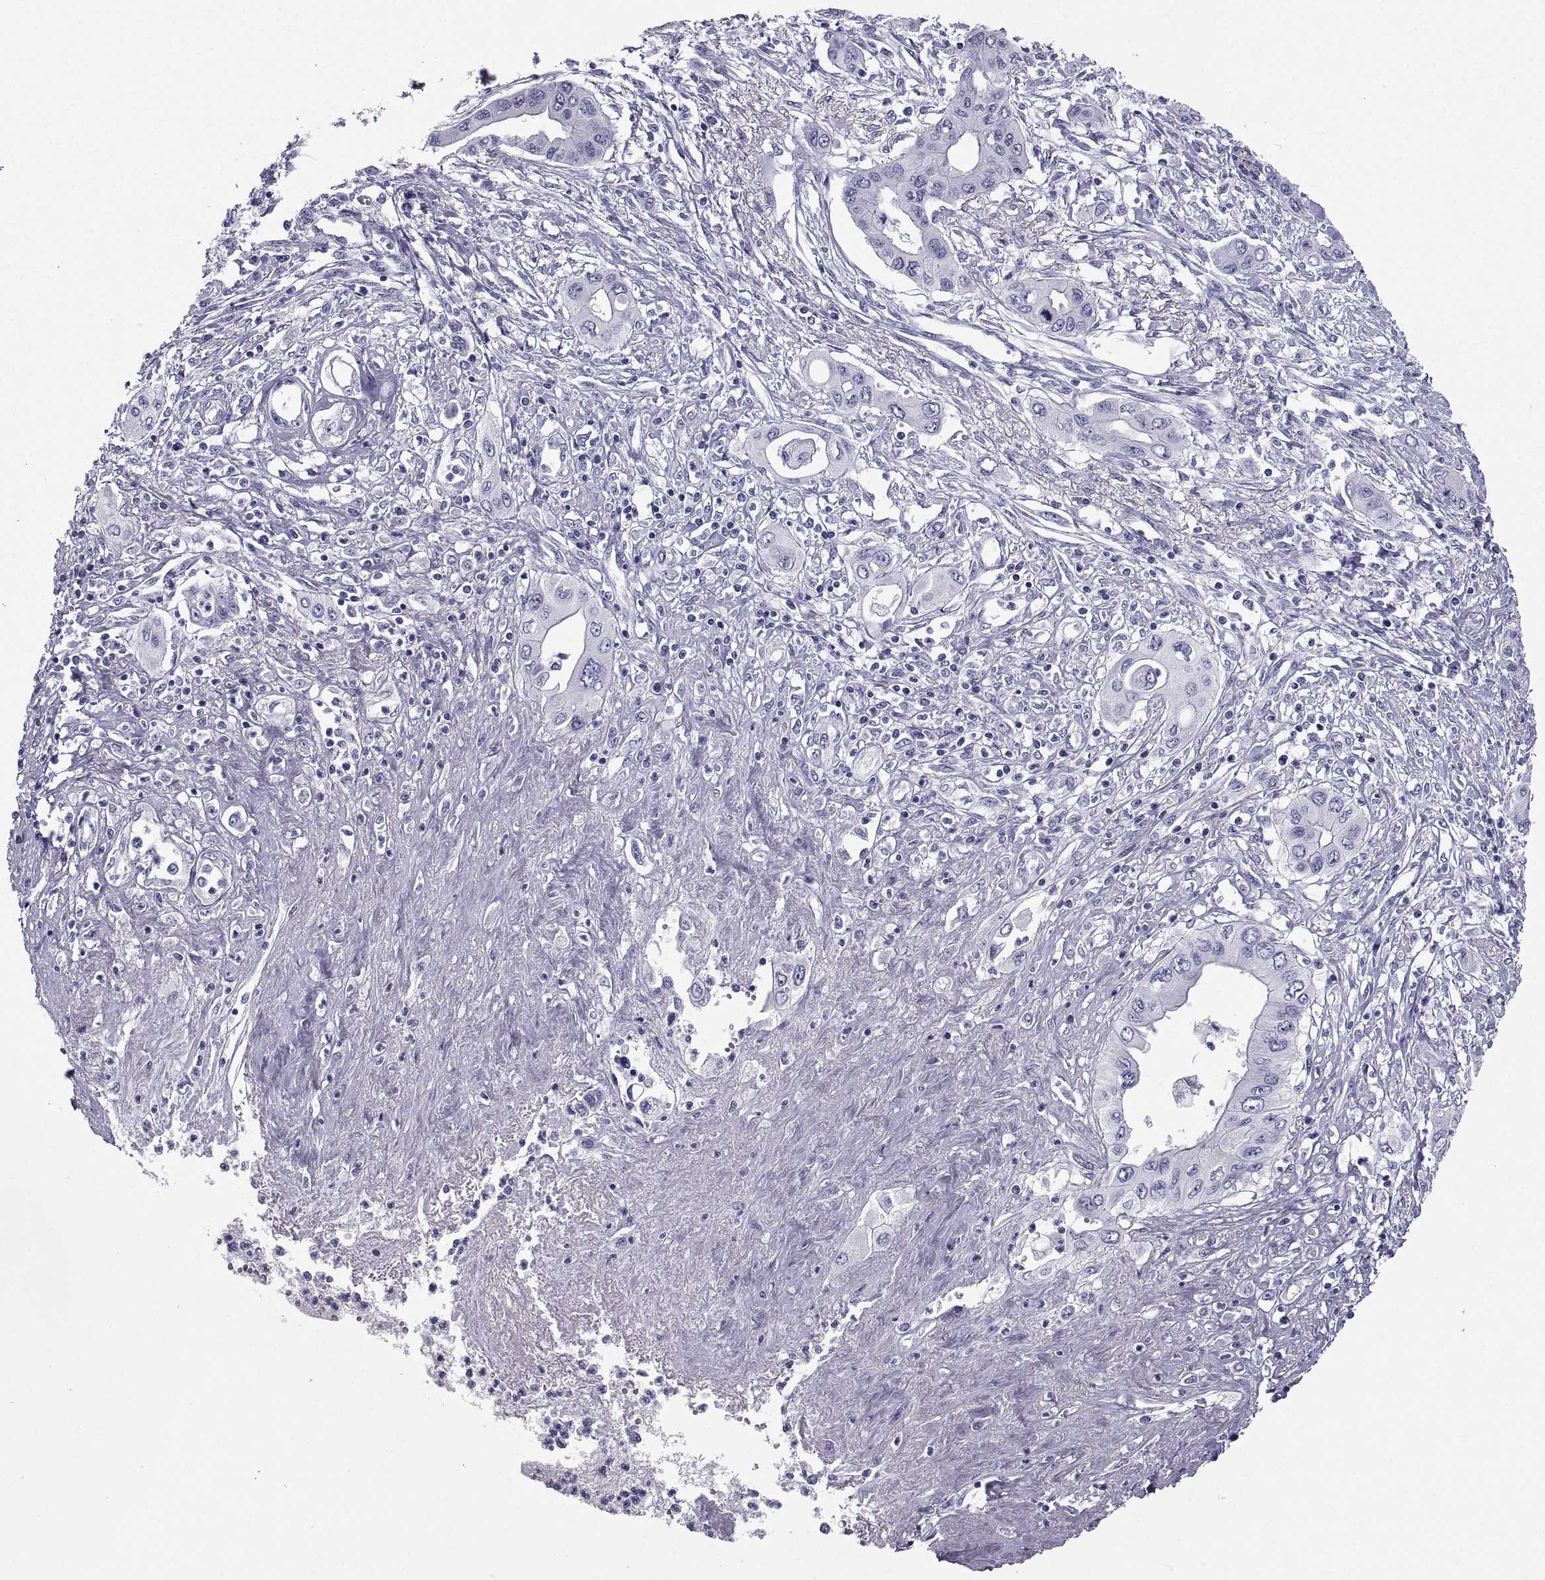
{"staining": {"intensity": "negative", "quantity": "none", "location": "none"}, "tissue": "pancreatic cancer", "cell_type": "Tumor cells", "image_type": "cancer", "snomed": [{"axis": "morphology", "description": "Adenocarcinoma, NOS"}, {"axis": "topography", "description": "Pancreas"}], "caption": "A histopathology image of pancreatic cancer stained for a protein reveals no brown staining in tumor cells.", "gene": "PCSK1N", "patient": {"sex": "female", "age": 62}}